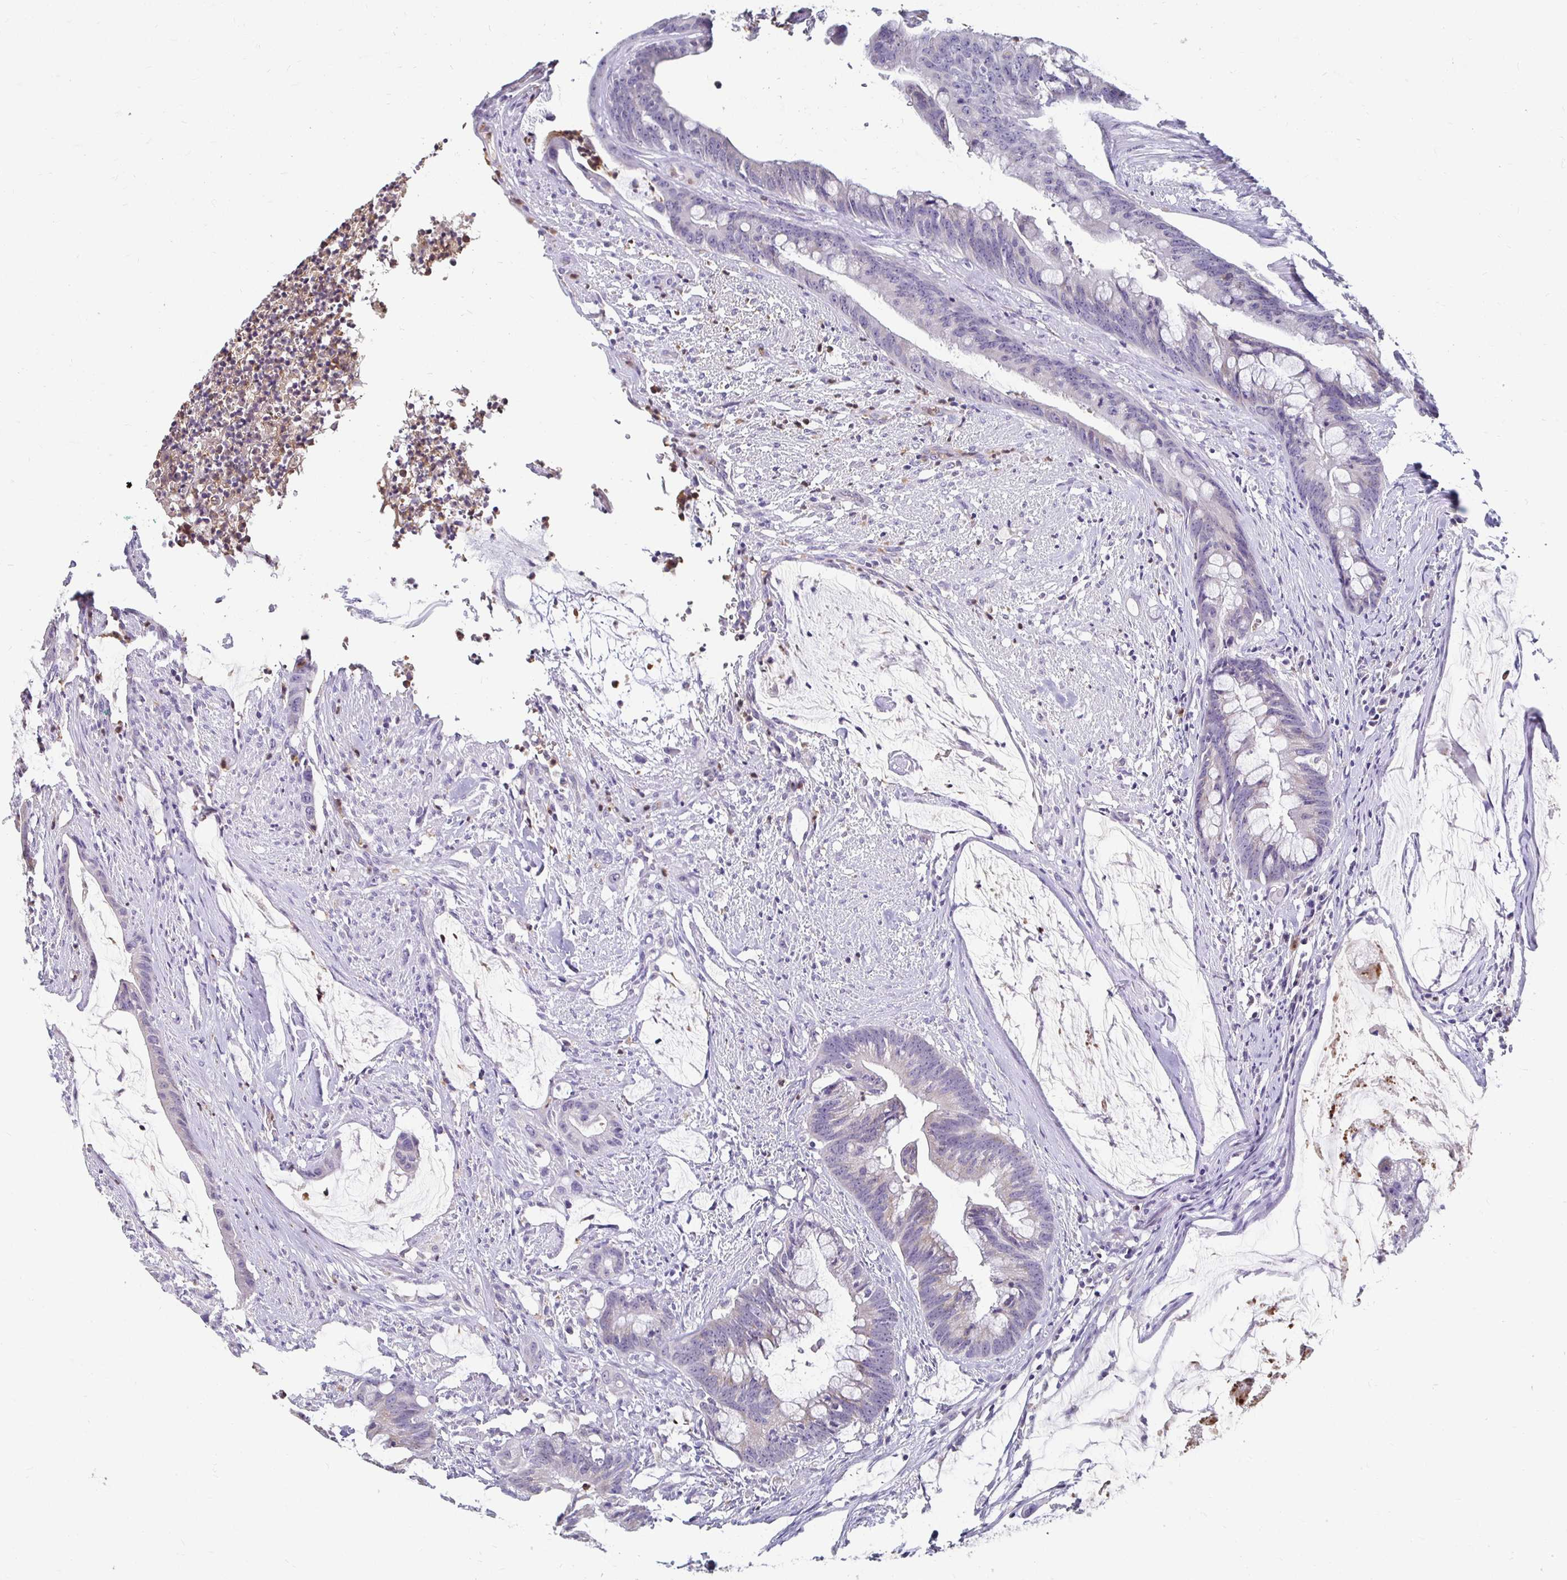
{"staining": {"intensity": "negative", "quantity": "none", "location": "none"}, "tissue": "colorectal cancer", "cell_type": "Tumor cells", "image_type": "cancer", "snomed": [{"axis": "morphology", "description": "Adenocarcinoma, NOS"}, {"axis": "topography", "description": "Colon"}], "caption": "Tumor cells show no significant staining in colorectal adenocarcinoma. (DAB (3,3'-diaminobenzidine) immunohistochemistry (IHC) with hematoxylin counter stain).", "gene": "GK2", "patient": {"sex": "male", "age": 62}}